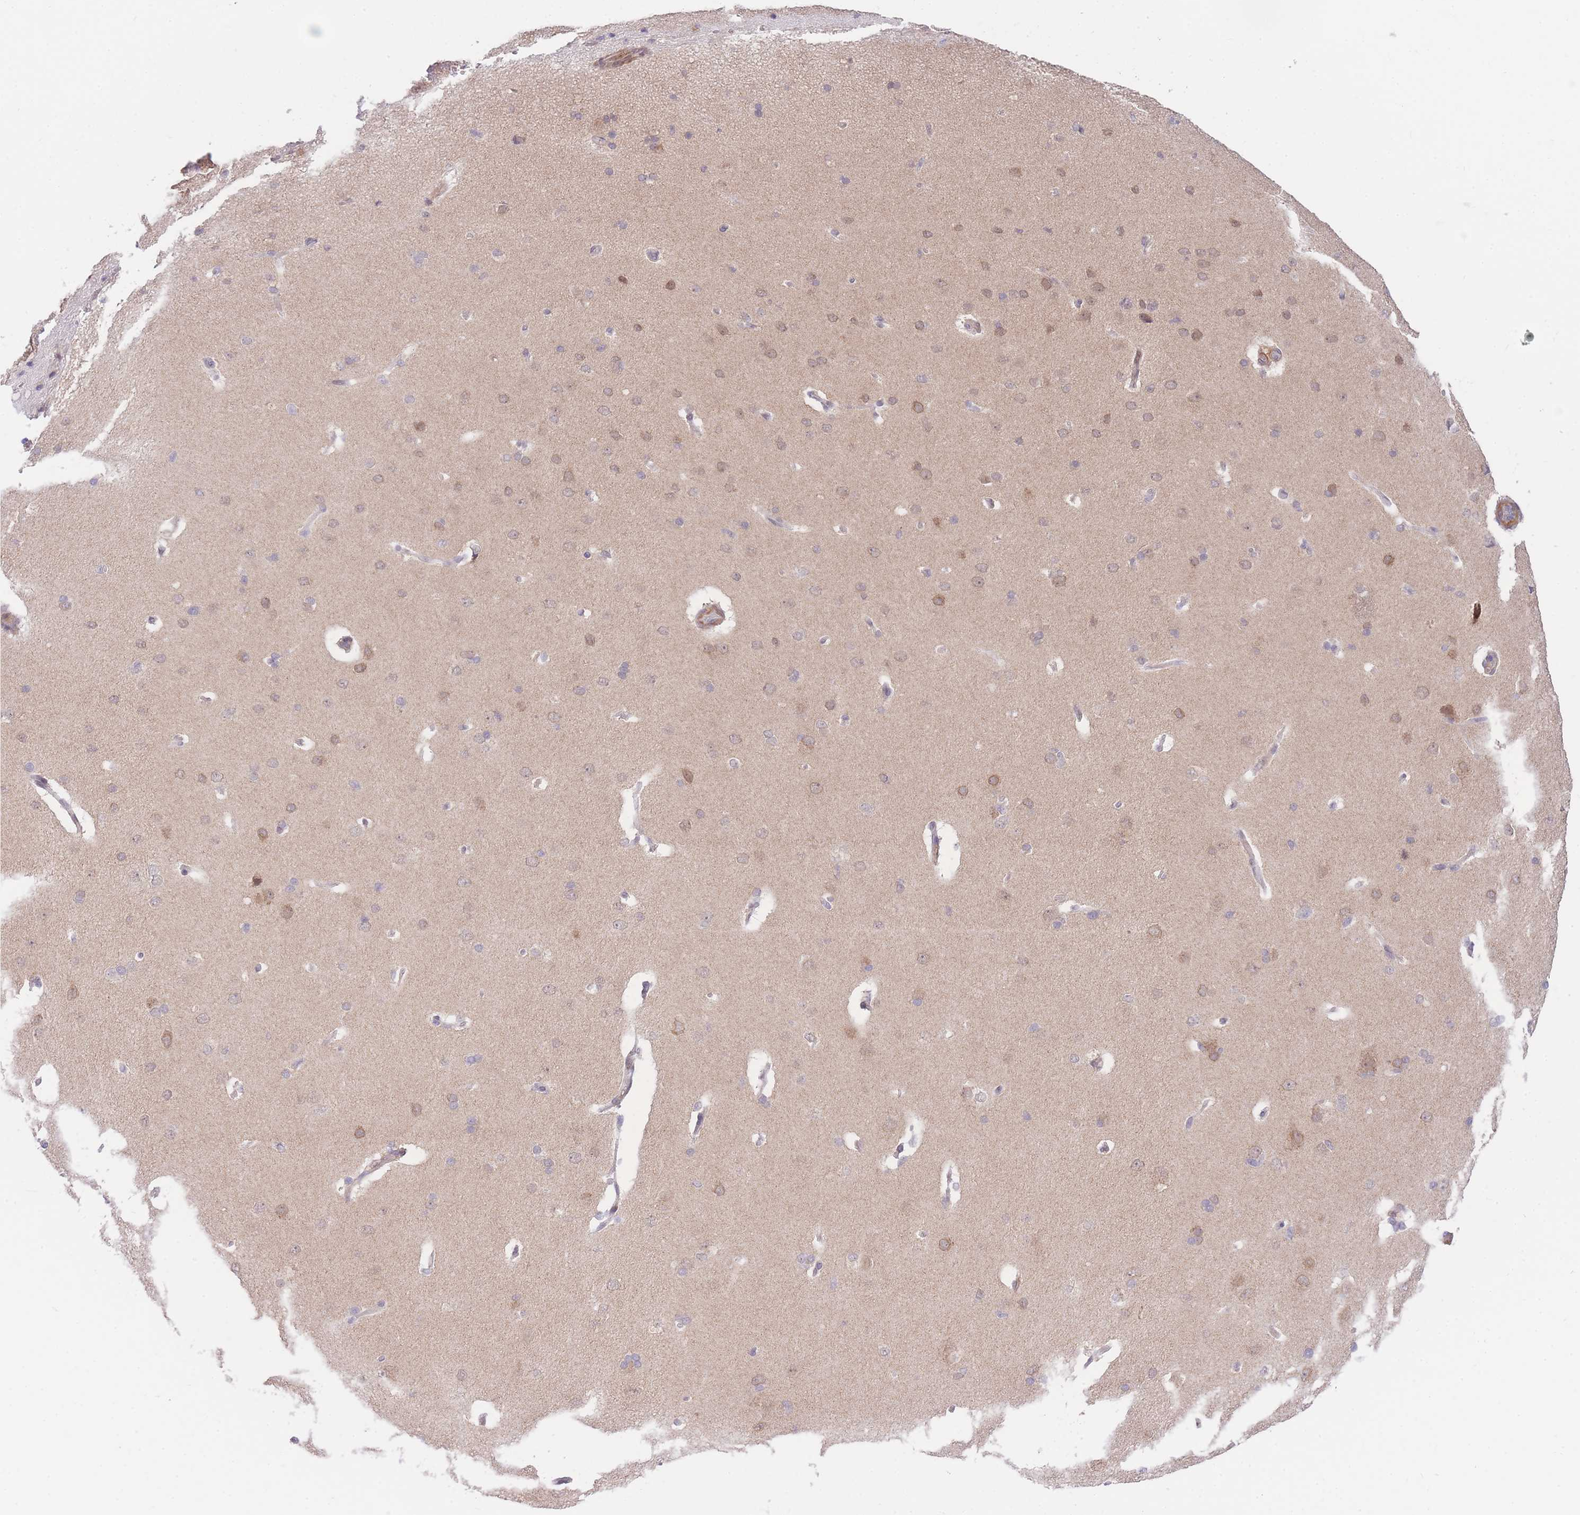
{"staining": {"intensity": "weak", "quantity": "<25%", "location": "cytoplasmic/membranous"}, "tissue": "cerebral cortex", "cell_type": "Endothelial cells", "image_type": "normal", "snomed": [{"axis": "morphology", "description": "Normal tissue, NOS"}, {"axis": "topography", "description": "Cerebral cortex"}], "caption": "The image displays no significant positivity in endothelial cells of cerebral cortex.", "gene": "SLC25A33", "patient": {"sex": "male", "age": 62}}